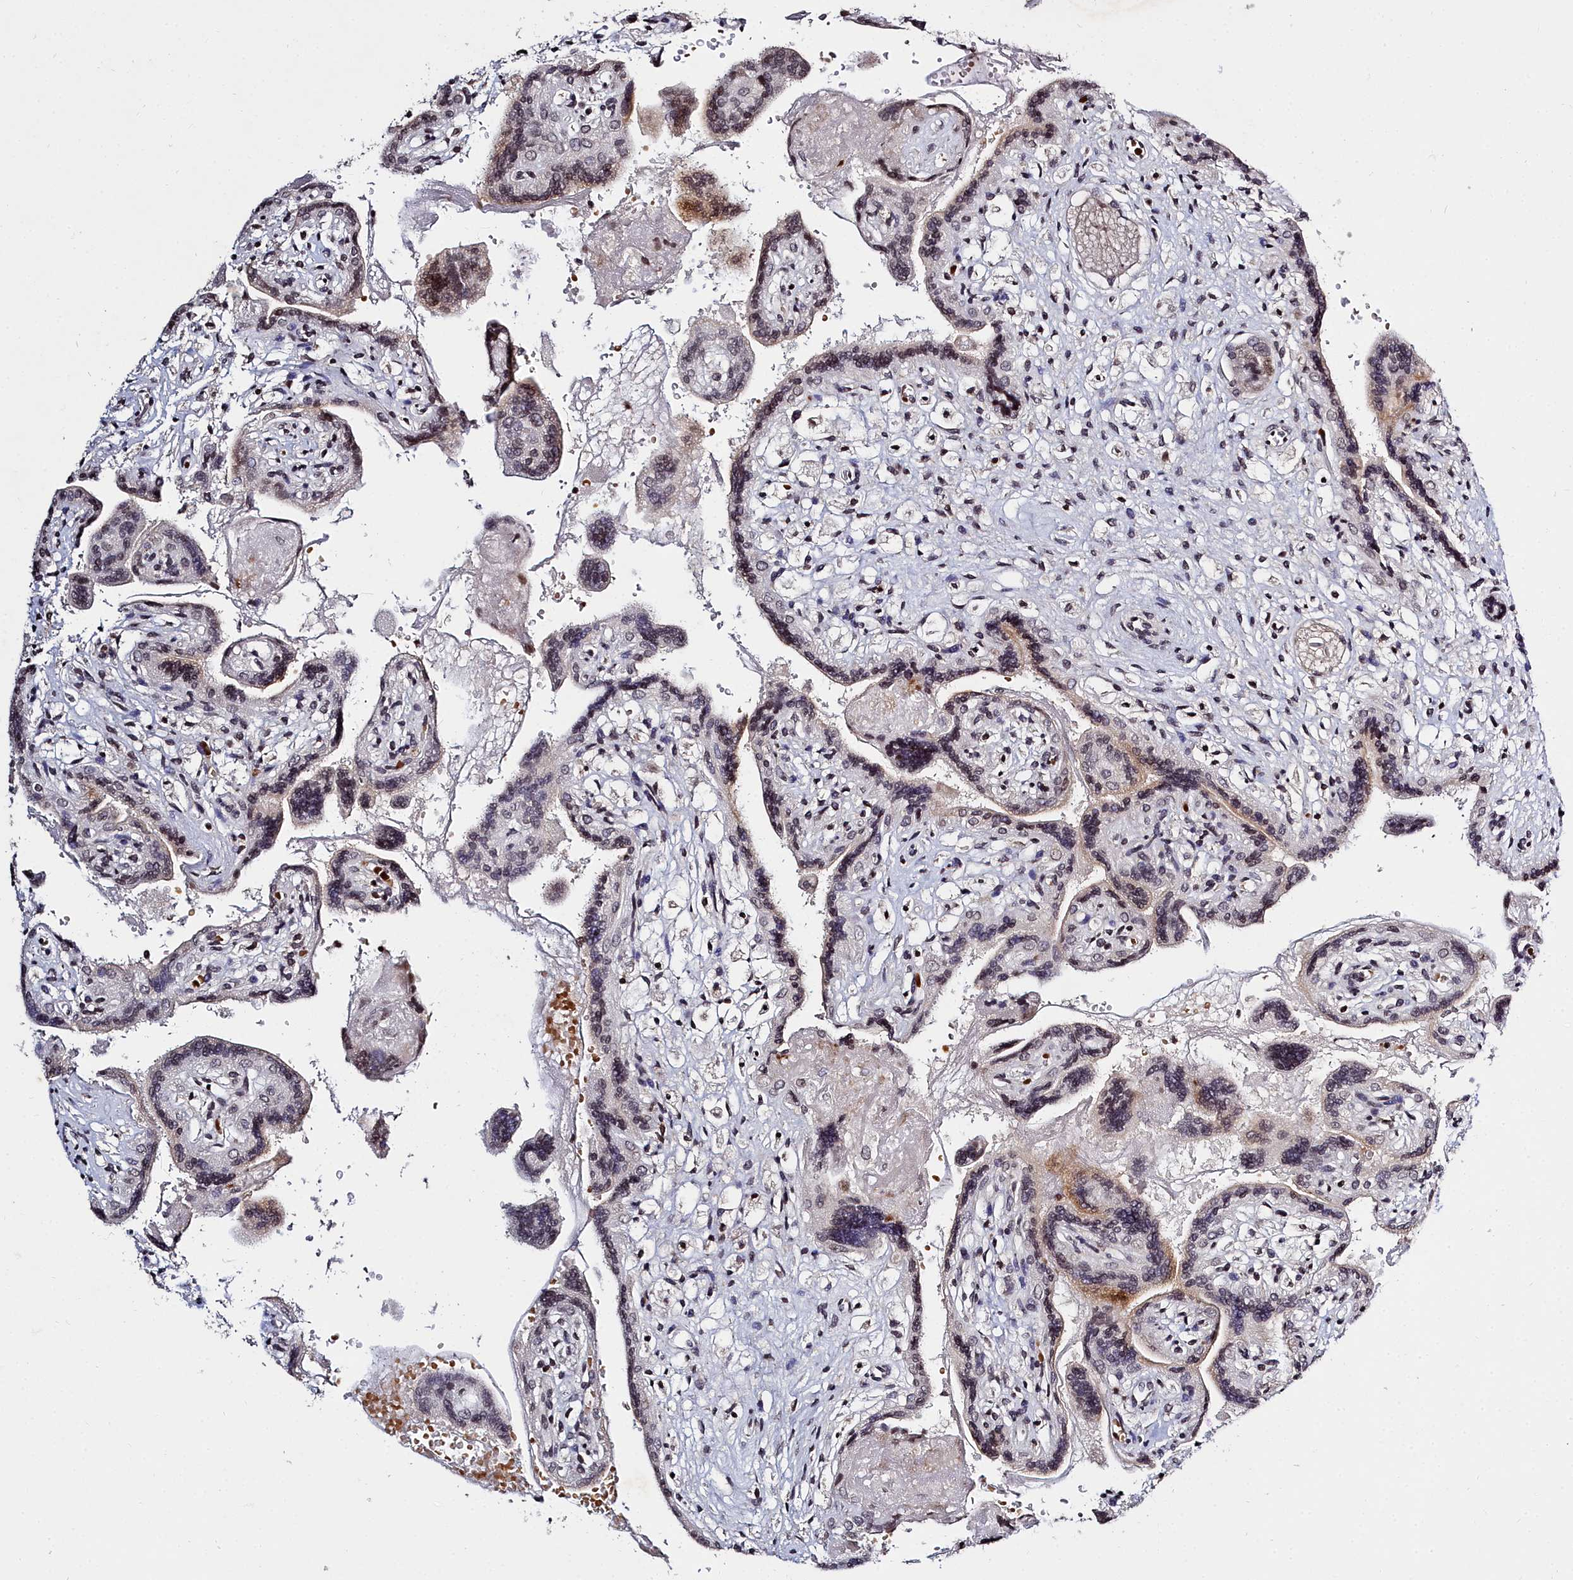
{"staining": {"intensity": "negative", "quantity": "none", "location": "none"}, "tissue": "placenta", "cell_type": "Decidual cells", "image_type": "normal", "snomed": [{"axis": "morphology", "description": "Normal tissue, NOS"}, {"axis": "topography", "description": "Placenta"}], "caption": "Decidual cells are negative for brown protein staining in normal placenta.", "gene": "FZD4", "patient": {"sex": "female", "age": 37}}